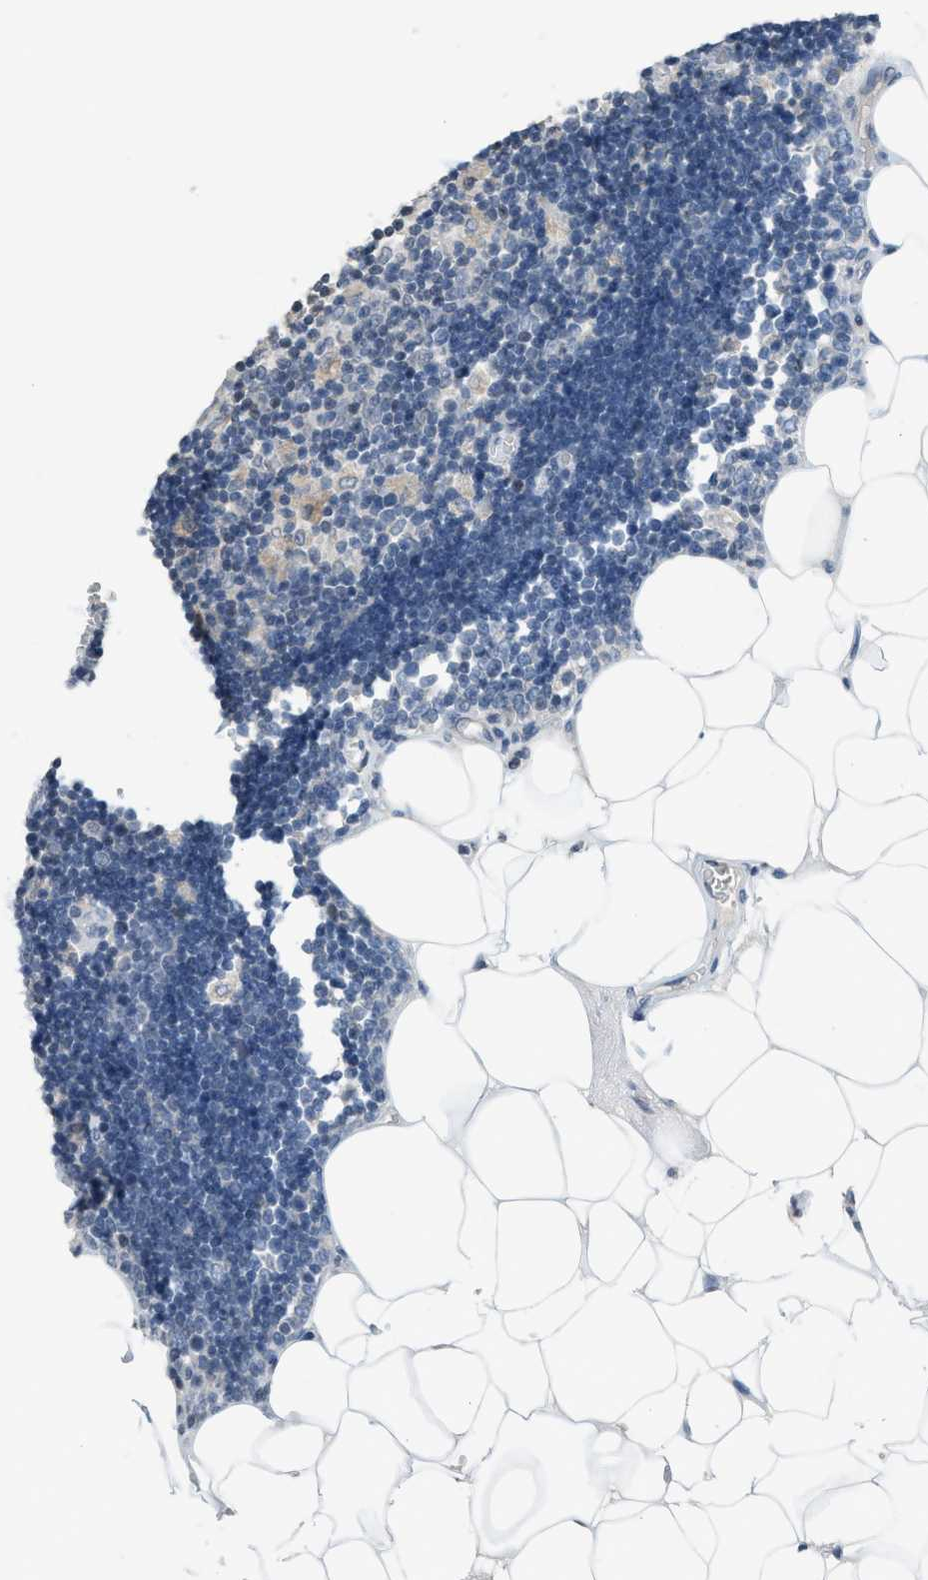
{"staining": {"intensity": "negative", "quantity": "none", "location": "none"}, "tissue": "lymph node", "cell_type": "Germinal center cells", "image_type": "normal", "snomed": [{"axis": "morphology", "description": "Normal tissue, NOS"}, {"axis": "topography", "description": "Lymph node"}], "caption": "This micrograph is of unremarkable lymph node stained with immunohistochemistry to label a protein in brown with the nuclei are counter-stained blue. There is no staining in germinal center cells.", "gene": "TXNDC2", "patient": {"sex": "male", "age": 33}}